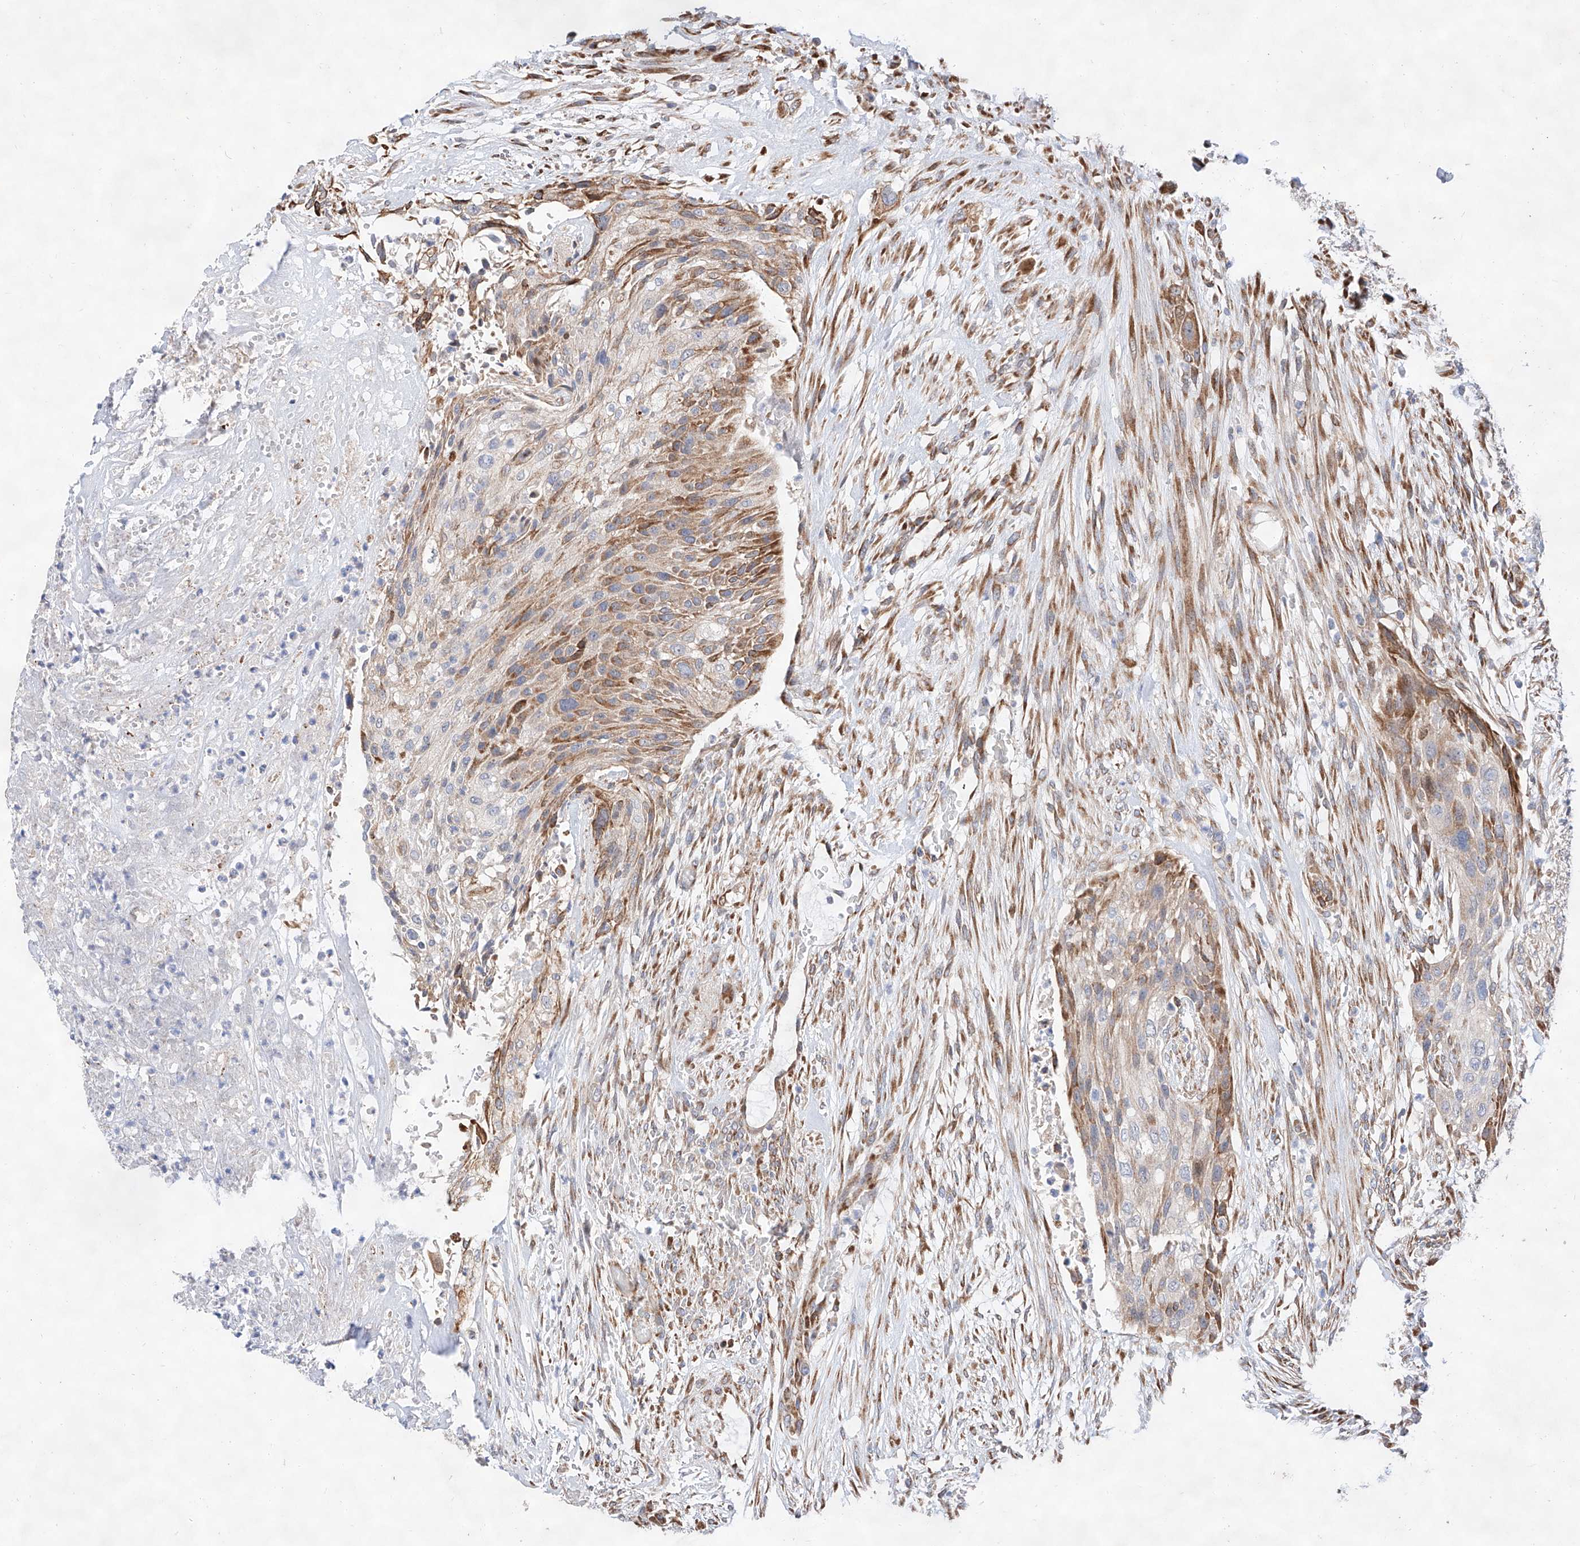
{"staining": {"intensity": "moderate", "quantity": "25%-75%", "location": "cytoplasmic/membranous"}, "tissue": "urothelial cancer", "cell_type": "Tumor cells", "image_type": "cancer", "snomed": [{"axis": "morphology", "description": "Urothelial carcinoma, High grade"}, {"axis": "topography", "description": "Urinary bladder"}], "caption": "Moderate cytoplasmic/membranous staining for a protein is seen in about 25%-75% of tumor cells of urothelial cancer using immunohistochemistry (IHC).", "gene": "ATP9B", "patient": {"sex": "male", "age": 35}}